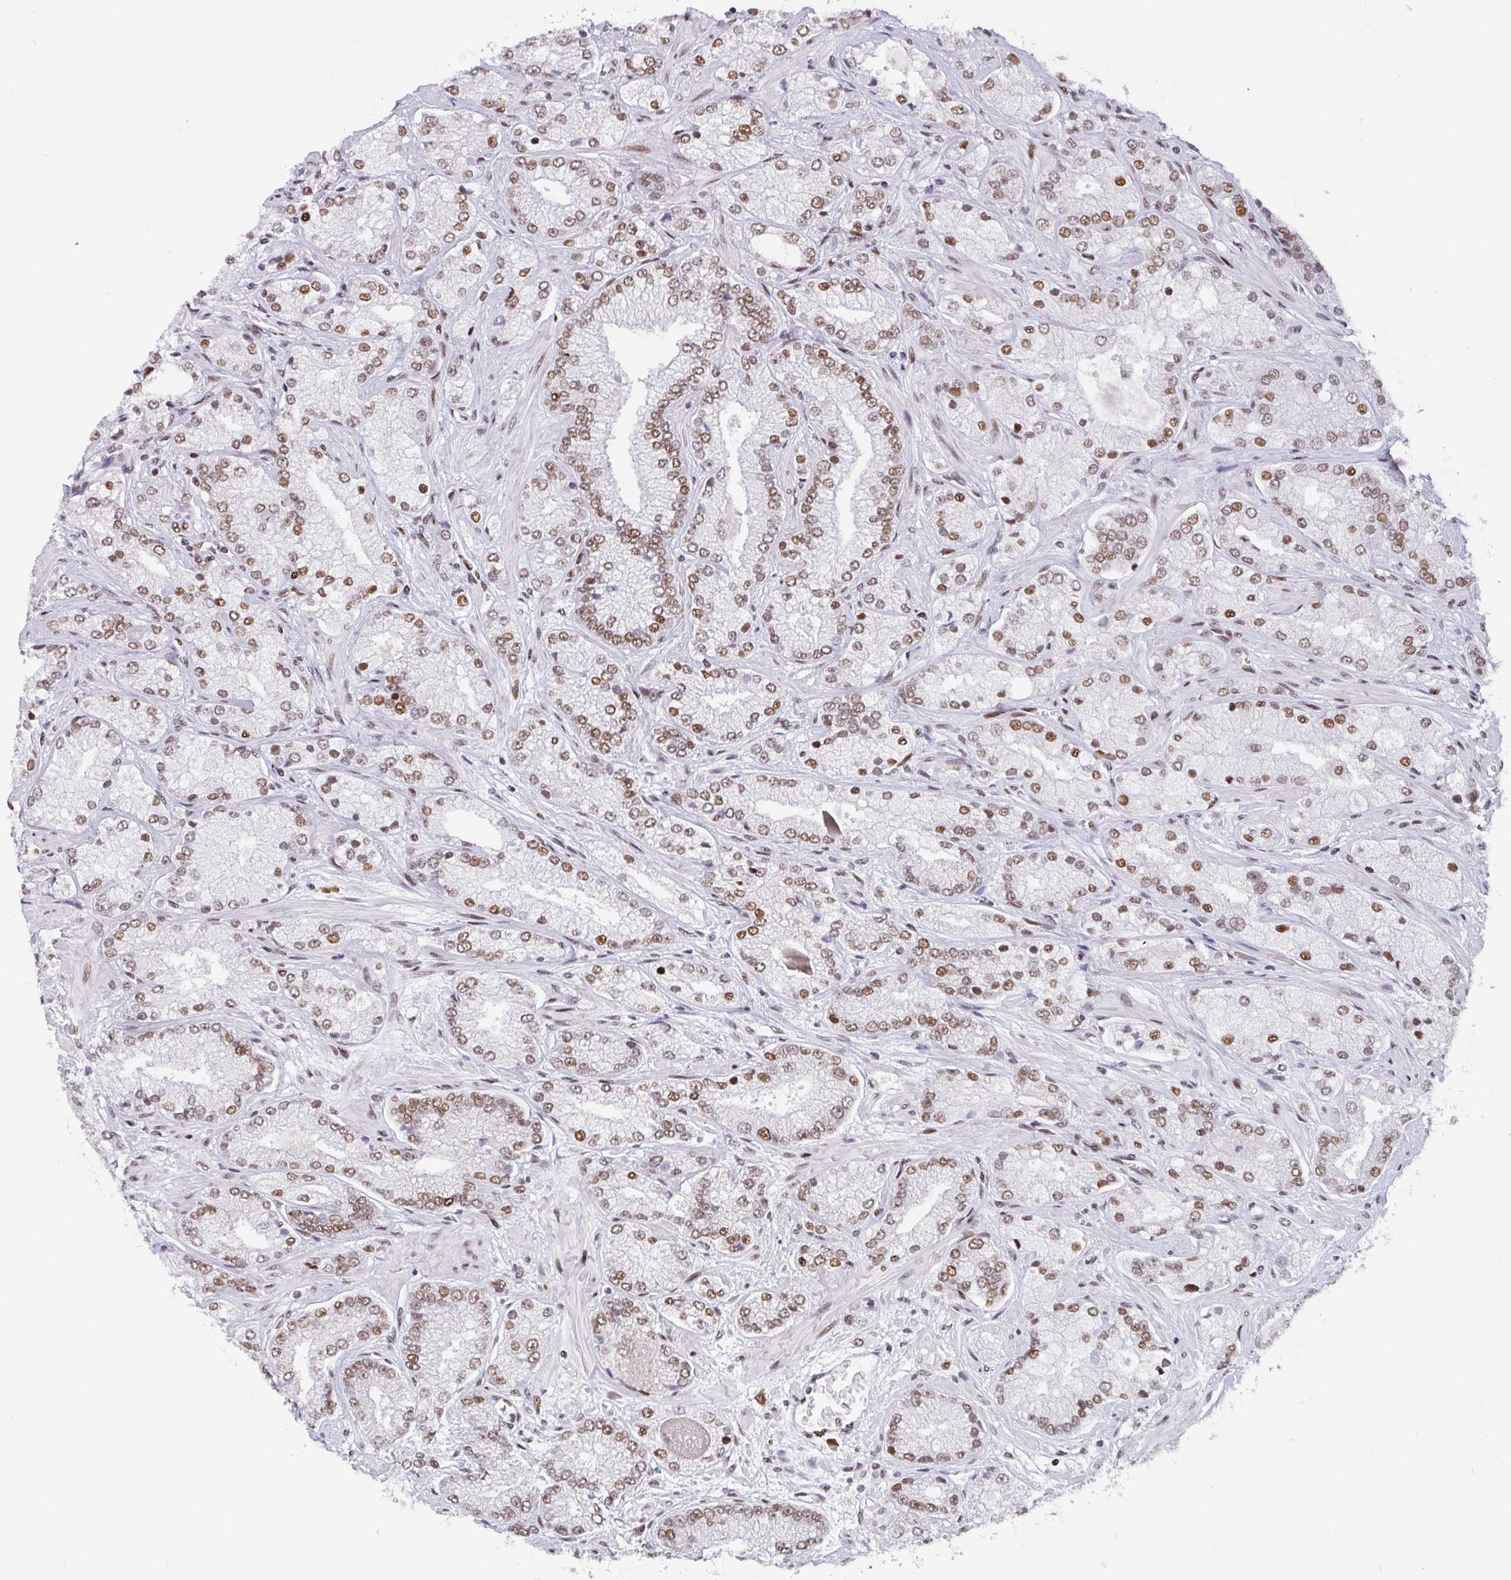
{"staining": {"intensity": "moderate", "quantity": ">75%", "location": "nuclear"}, "tissue": "prostate cancer", "cell_type": "Tumor cells", "image_type": "cancer", "snomed": [{"axis": "morphology", "description": "Normal tissue, NOS"}, {"axis": "morphology", "description": "Adenocarcinoma, High grade"}, {"axis": "topography", "description": "Prostate"}, {"axis": "topography", "description": "Peripheral nerve tissue"}], "caption": "There is medium levels of moderate nuclear staining in tumor cells of adenocarcinoma (high-grade) (prostate), as demonstrated by immunohistochemical staining (brown color).", "gene": "CLP1", "patient": {"sex": "male", "age": 68}}